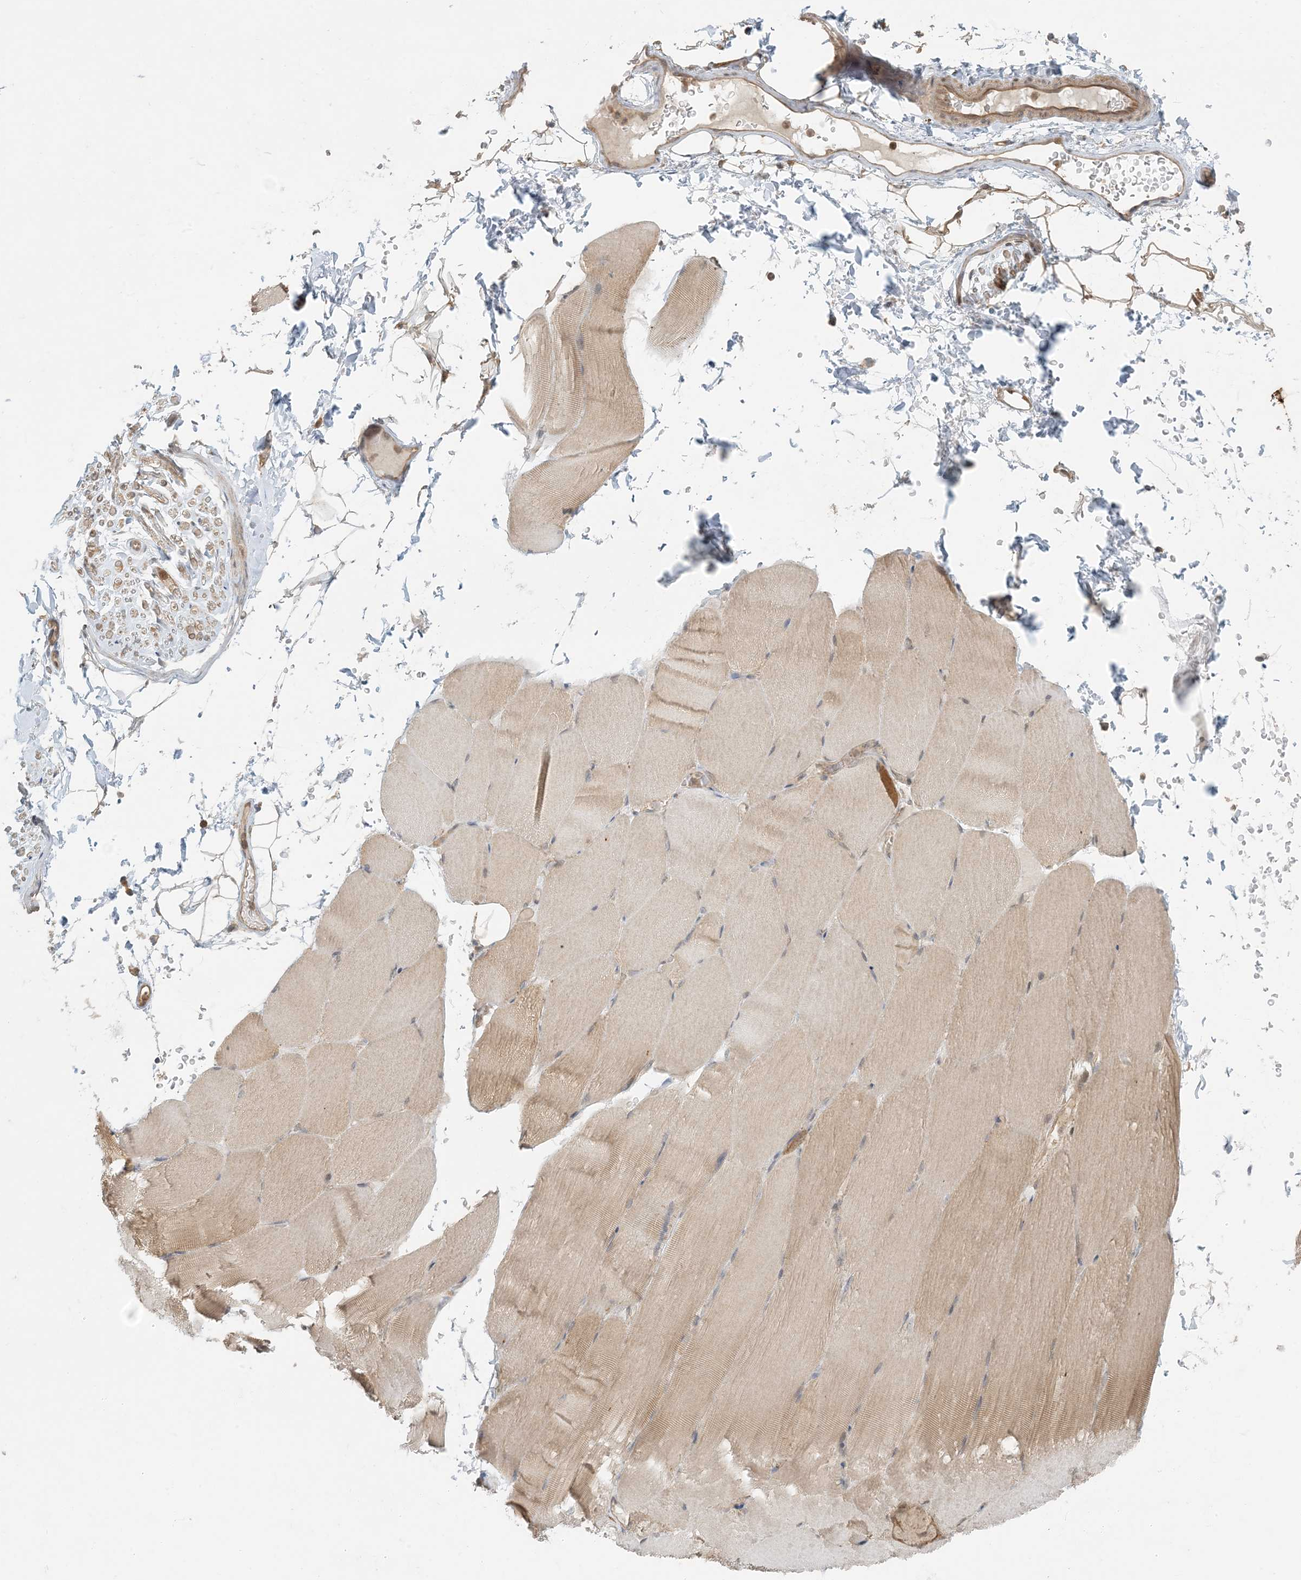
{"staining": {"intensity": "moderate", "quantity": "25%-75%", "location": "cytoplasmic/membranous"}, "tissue": "skeletal muscle", "cell_type": "Myocytes", "image_type": "normal", "snomed": [{"axis": "morphology", "description": "Normal tissue, NOS"}, {"axis": "topography", "description": "Skeletal muscle"}, {"axis": "topography", "description": "Parathyroid gland"}], "caption": "IHC histopathology image of unremarkable skeletal muscle: skeletal muscle stained using immunohistochemistry (IHC) exhibits medium levels of moderate protein expression localized specifically in the cytoplasmic/membranous of myocytes, appearing as a cytoplasmic/membranous brown color.", "gene": "OBI1", "patient": {"sex": "female", "age": 37}}